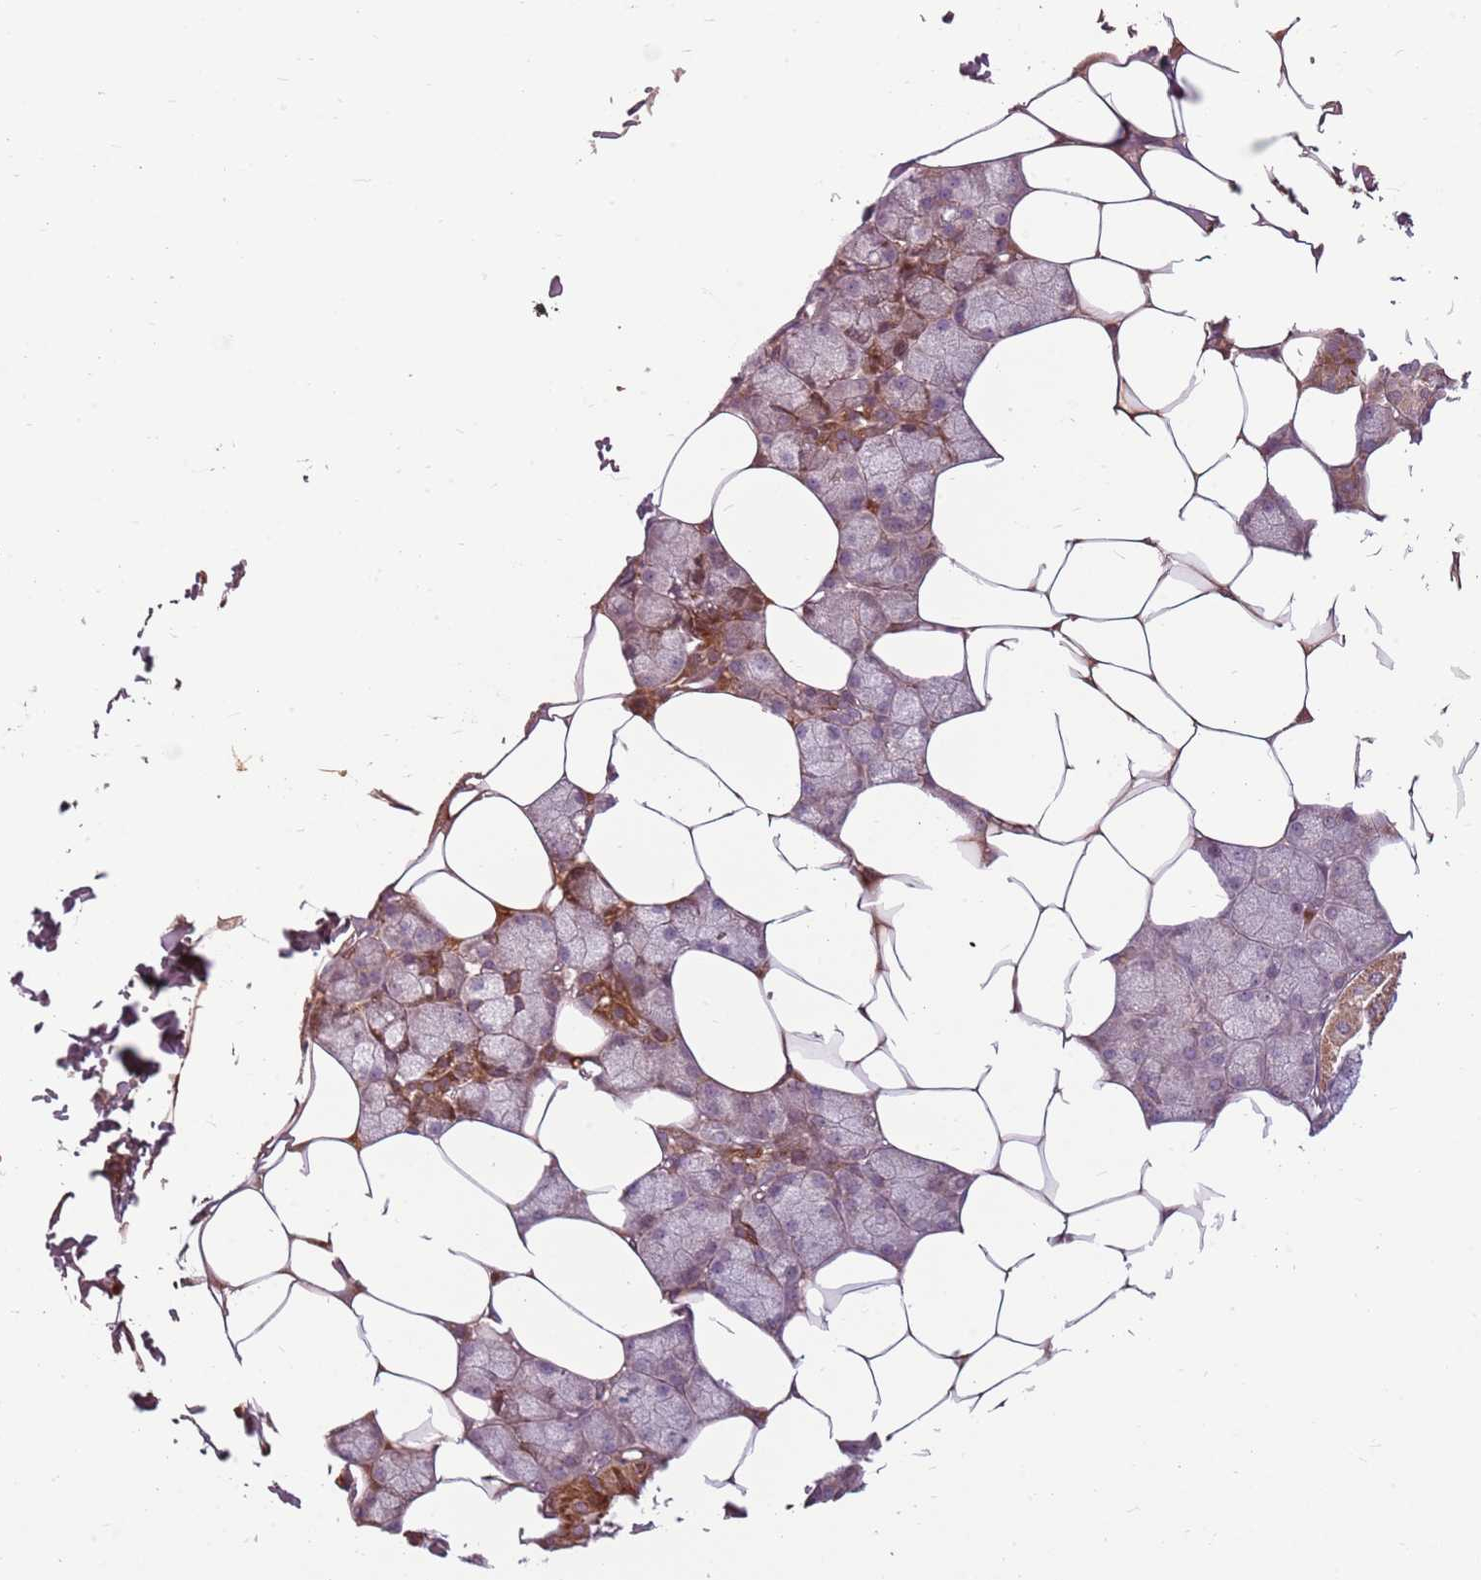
{"staining": {"intensity": "moderate", "quantity": "25%-75%", "location": "cytoplasmic/membranous"}, "tissue": "salivary gland", "cell_type": "Glandular cells", "image_type": "normal", "snomed": [{"axis": "morphology", "description": "Normal tissue, NOS"}, {"axis": "topography", "description": "Salivary gland"}], "caption": "Immunohistochemistry of unremarkable salivary gland shows medium levels of moderate cytoplasmic/membranous positivity in approximately 25%-75% of glandular cells.", "gene": "HSPA14", "patient": {"sex": "male", "age": 62}}